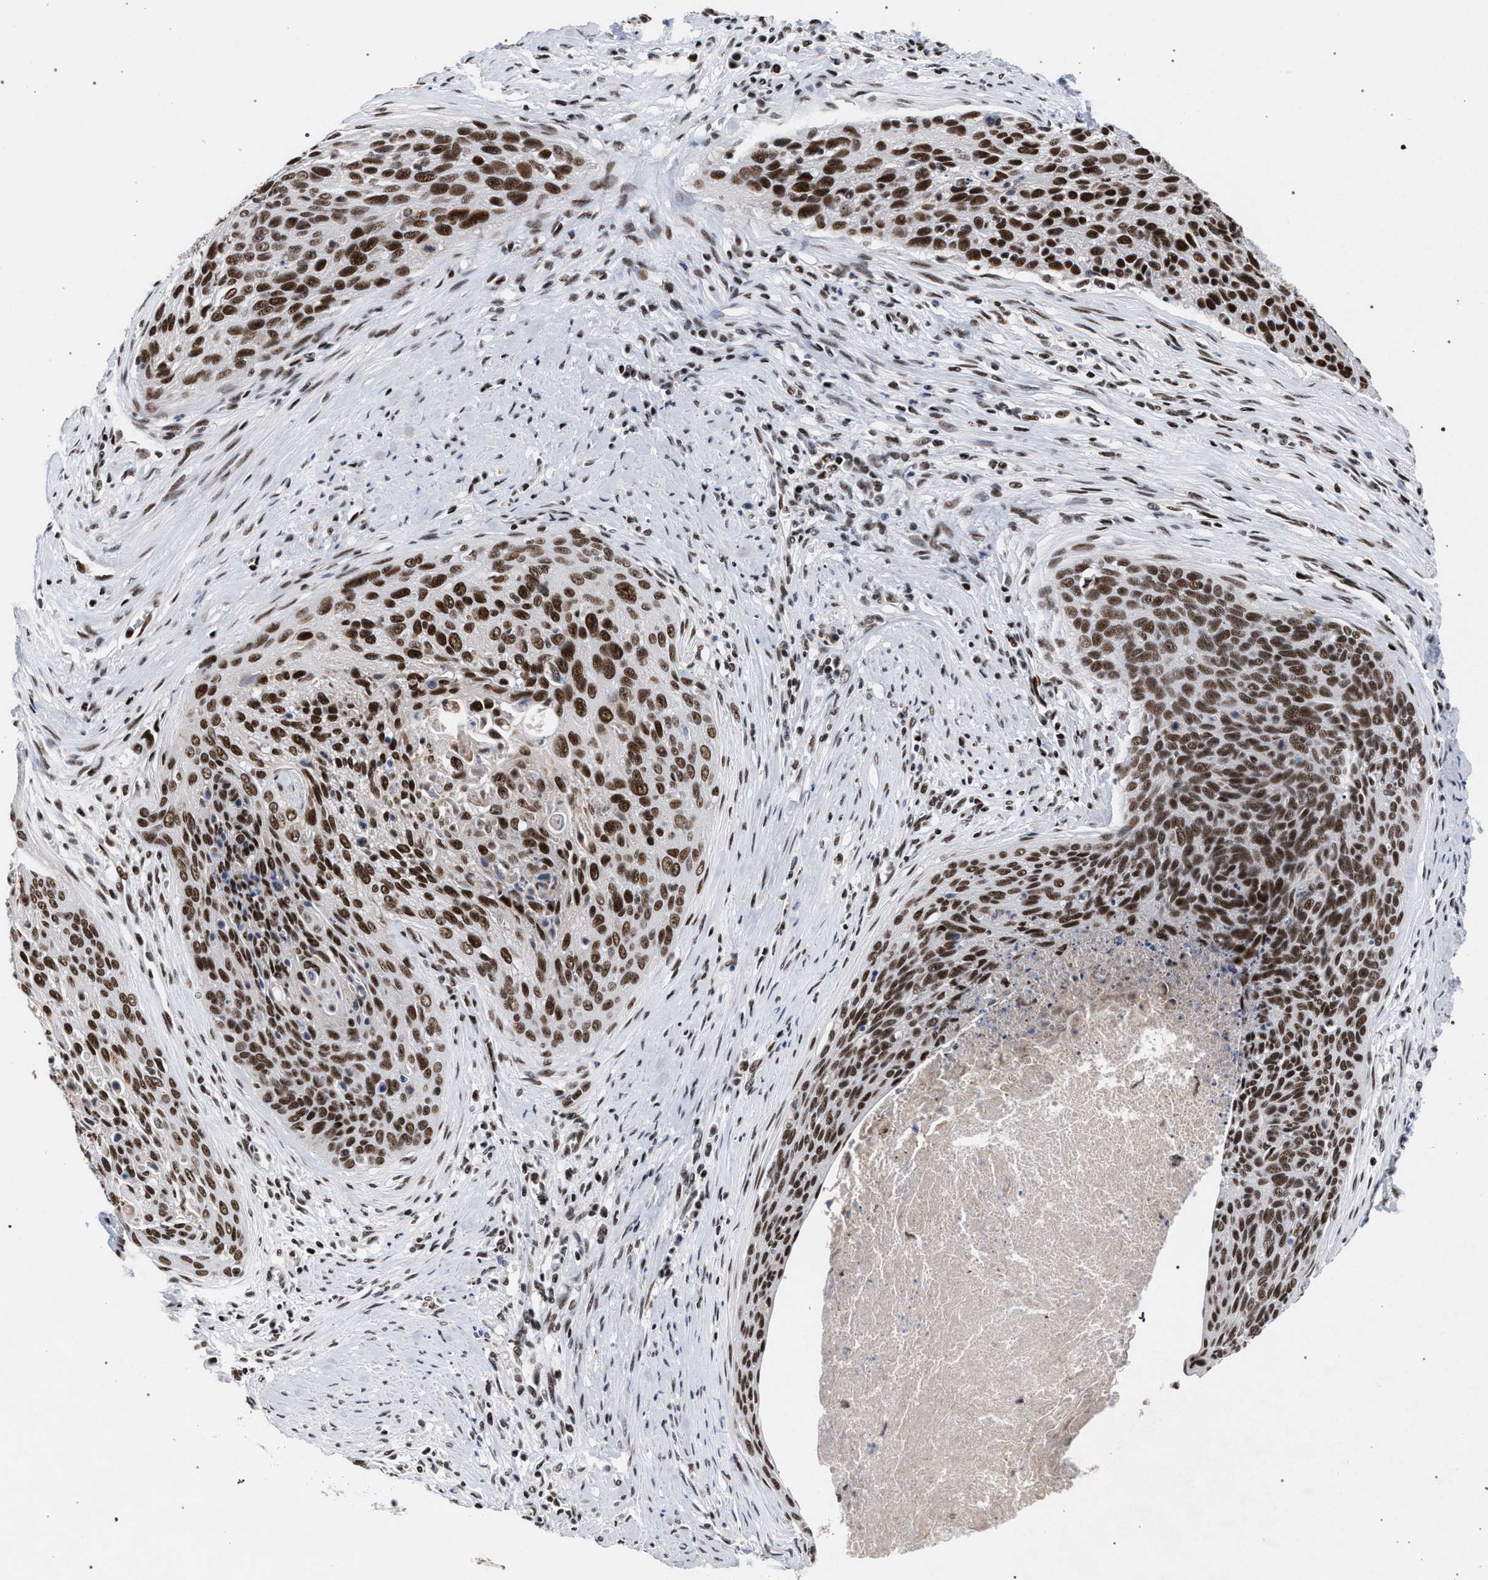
{"staining": {"intensity": "strong", "quantity": ">75%", "location": "nuclear"}, "tissue": "cervical cancer", "cell_type": "Tumor cells", "image_type": "cancer", "snomed": [{"axis": "morphology", "description": "Squamous cell carcinoma, NOS"}, {"axis": "topography", "description": "Cervix"}], "caption": "Protein staining demonstrates strong nuclear expression in approximately >75% of tumor cells in cervical squamous cell carcinoma.", "gene": "SCAF4", "patient": {"sex": "female", "age": 55}}